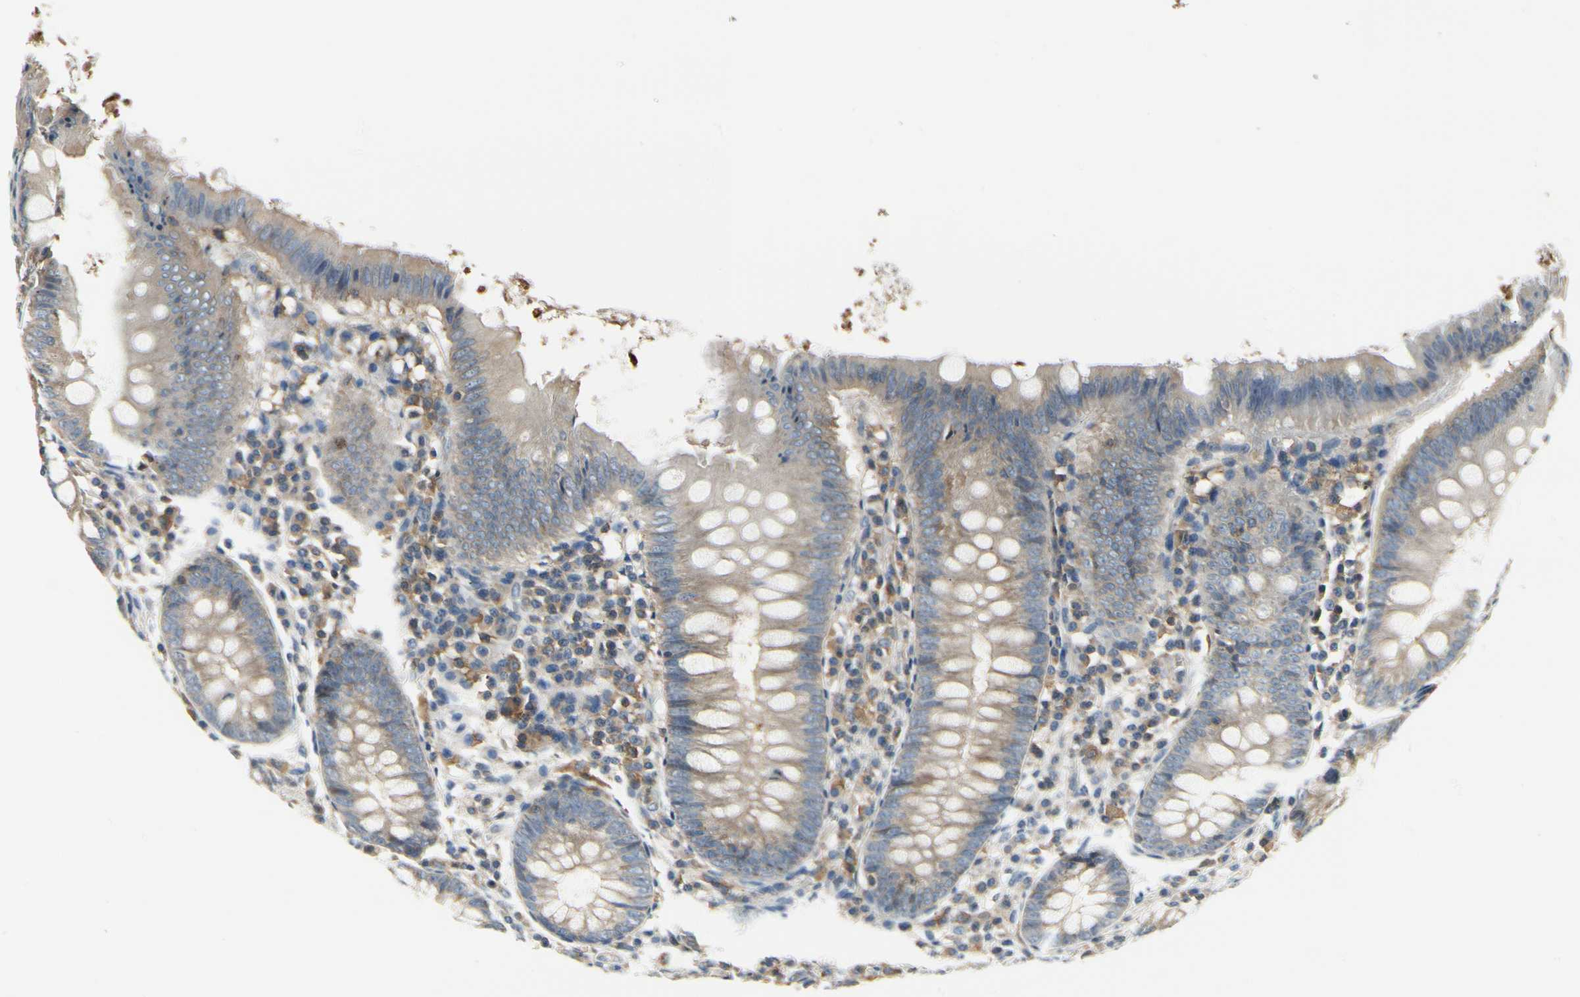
{"staining": {"intensity": "strong", "quantity": "<25%", "location": "cytoplasmic/membranous"}, "tissue": "appendix", "cell_type": "Glandular cells", "image_type": "normal", "snomed": [{"axis": "morphology", "description": "Normal tissue, NOS"}, {"axis": "topography", "description": "Appendix"}], "caption": "This image exhibits benign appendix stained with immunohistochemistry to label a protein in brown. The cytoplasmic/membranous of glandular cells show strong positivity for the protein. Nuclei are counter-stained blue.", "gene": "CAPZA2", "patient": {"sex": "female", "age": 82}}